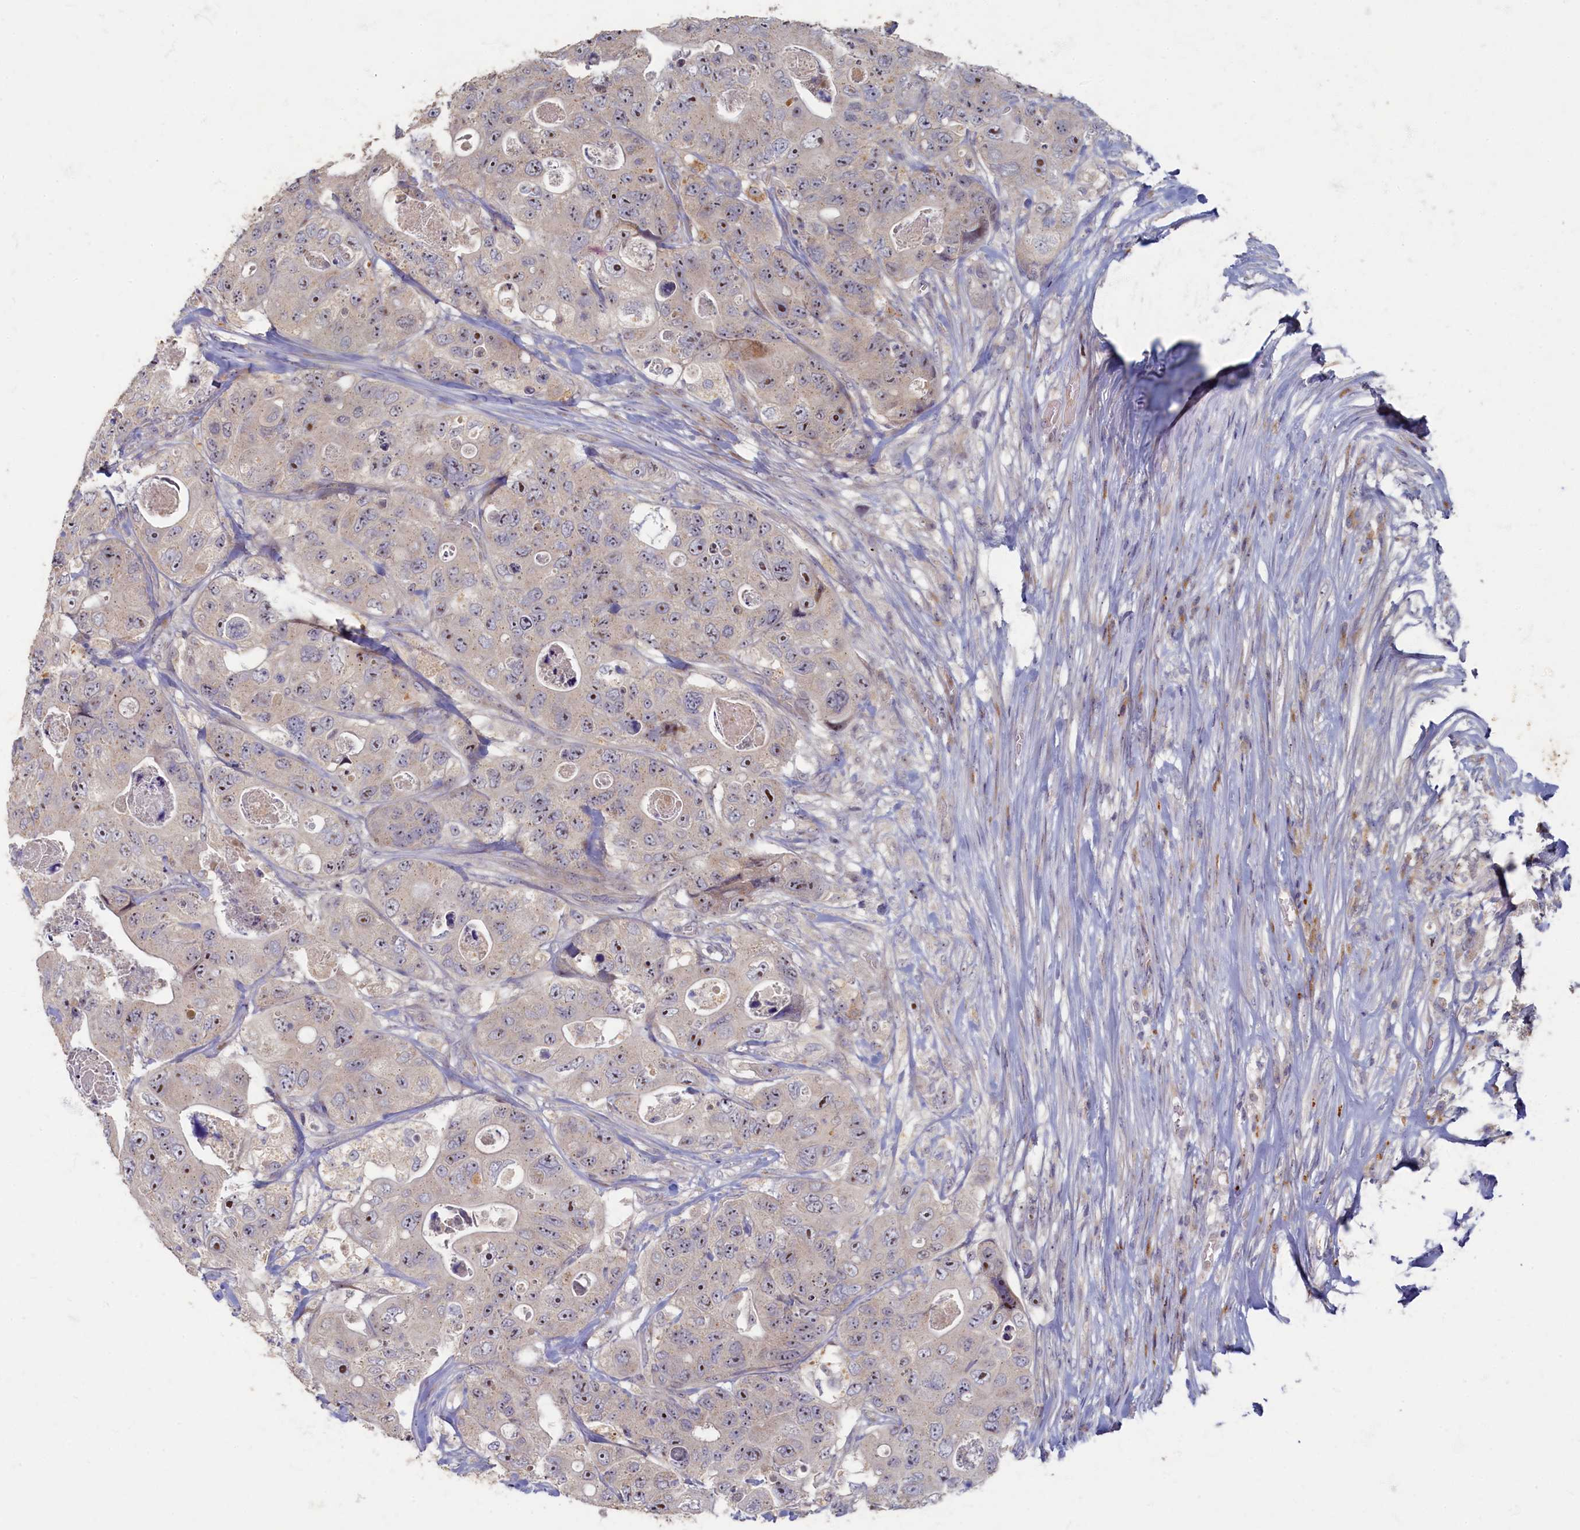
{"staining": {"intensity": "moderate", "quantity": "25%-75%", "location": "nuclear"}, "tissue": "colorectal cancer", "cell_type": "Tumor cells", "image_type": "cancer", "snomed": [{"axis": "morphology", "description": "Adenocarcinoma, NOS"}, {"axis": "topography", "description": "Colon"}], "caption": "DAB immunohistochemical staining of colorectal cancer reveals moderate nuclear protein positivity in about 25%-75% of tumor cells.", "gene": "HUNK", "patient": {"sex": "female", "age": 46}}